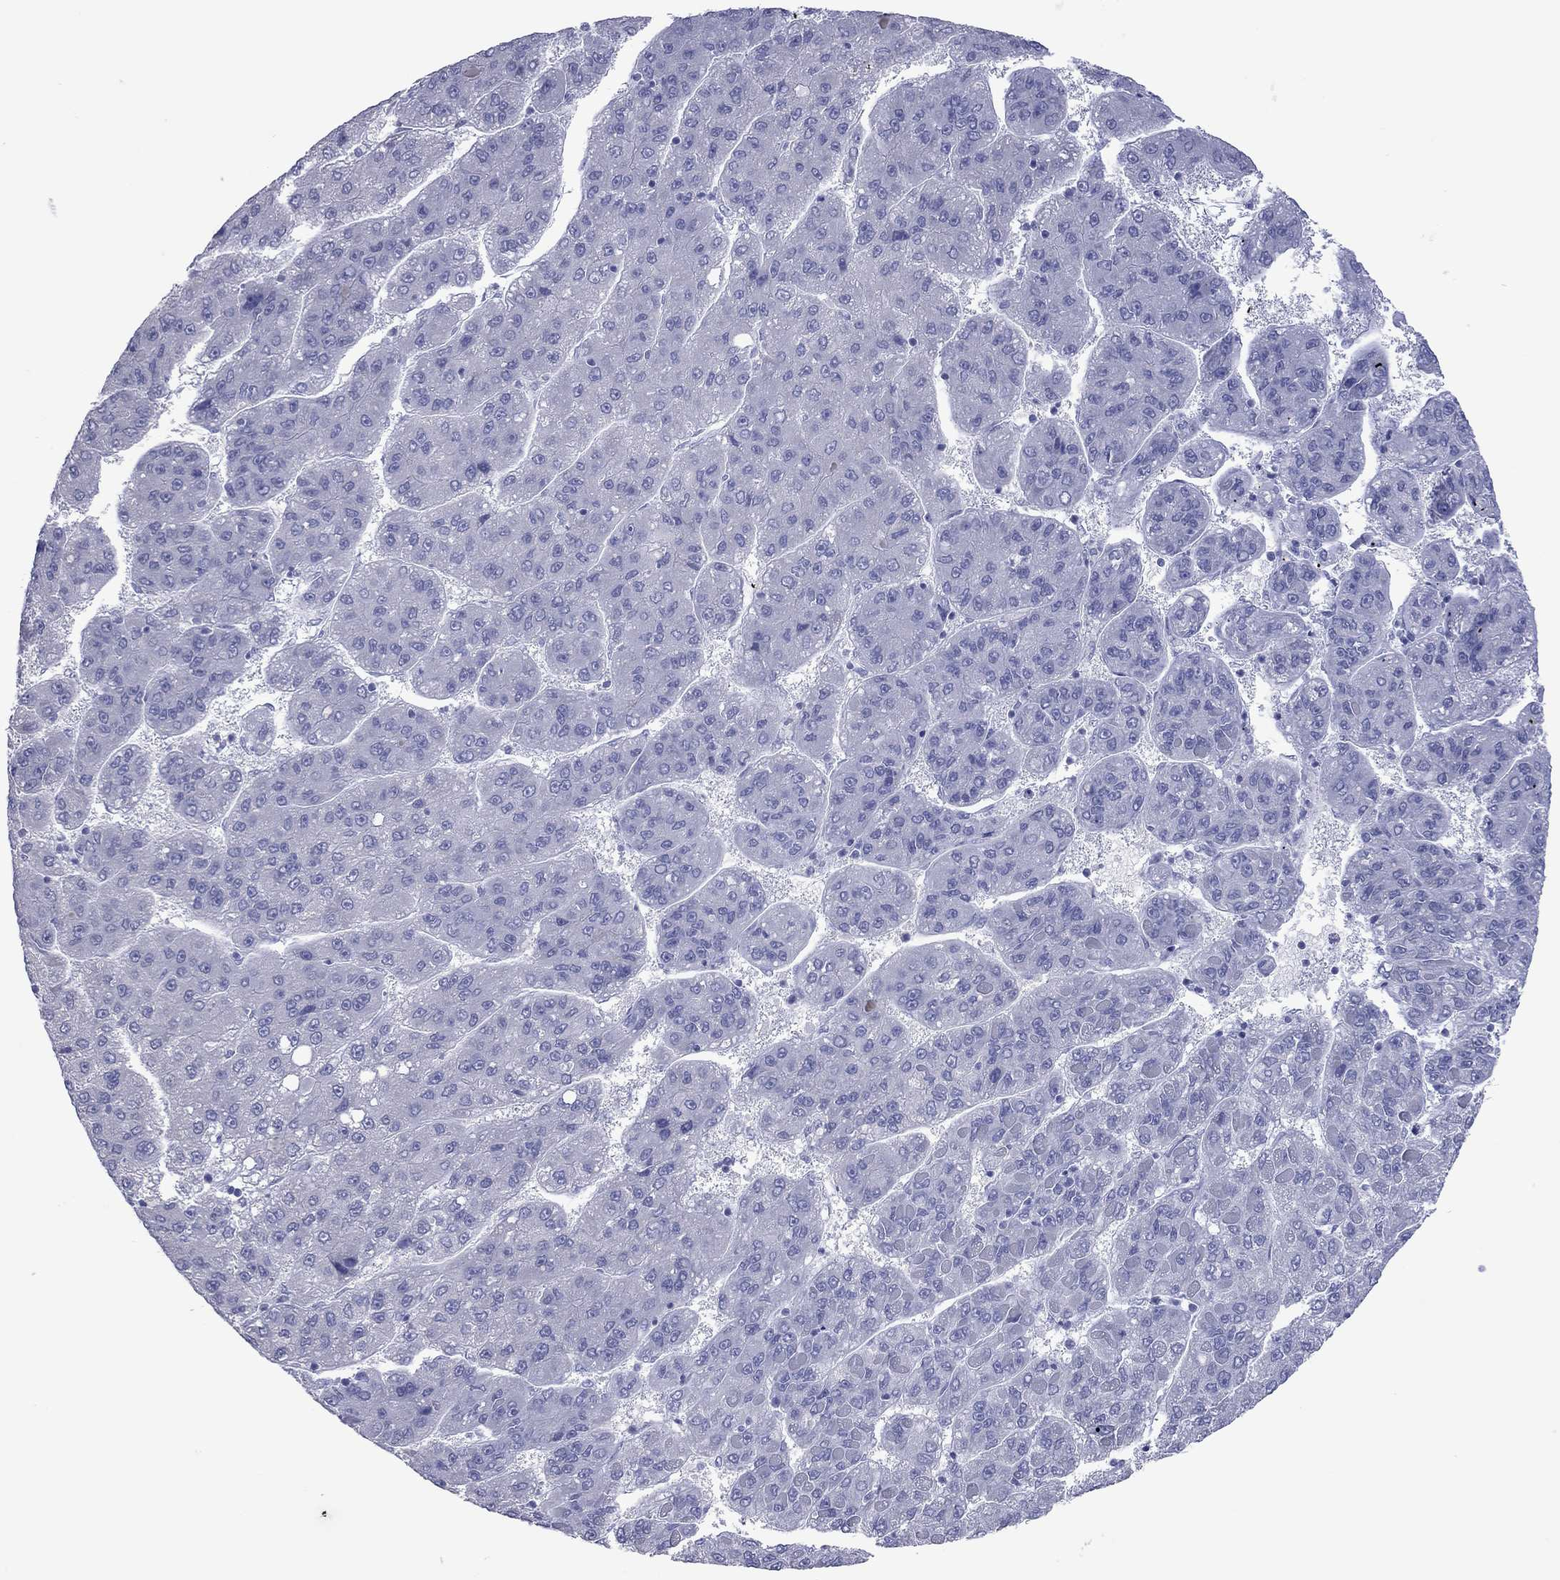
{"staining": {"intensity": "negative", "quantity": "none", "location": "none"}, "tissue": "liver cancer", "cell_type": "Tumor cells", "image_type": "cancer", "snomed": [{"axis": "morphology", "description": "Carcinoma, Hepatocellular, NOS"}, {"axis": "topography", "description": "Liver"}], "caption": "DAB immunohistochemical staining of human hepatocellular carcinoma (liver) displays no significant positivity in tumor cells. Nuclei are stained in blue.", "gene": "VSIG10", "patient": {"sex": "female", "age": 82}}